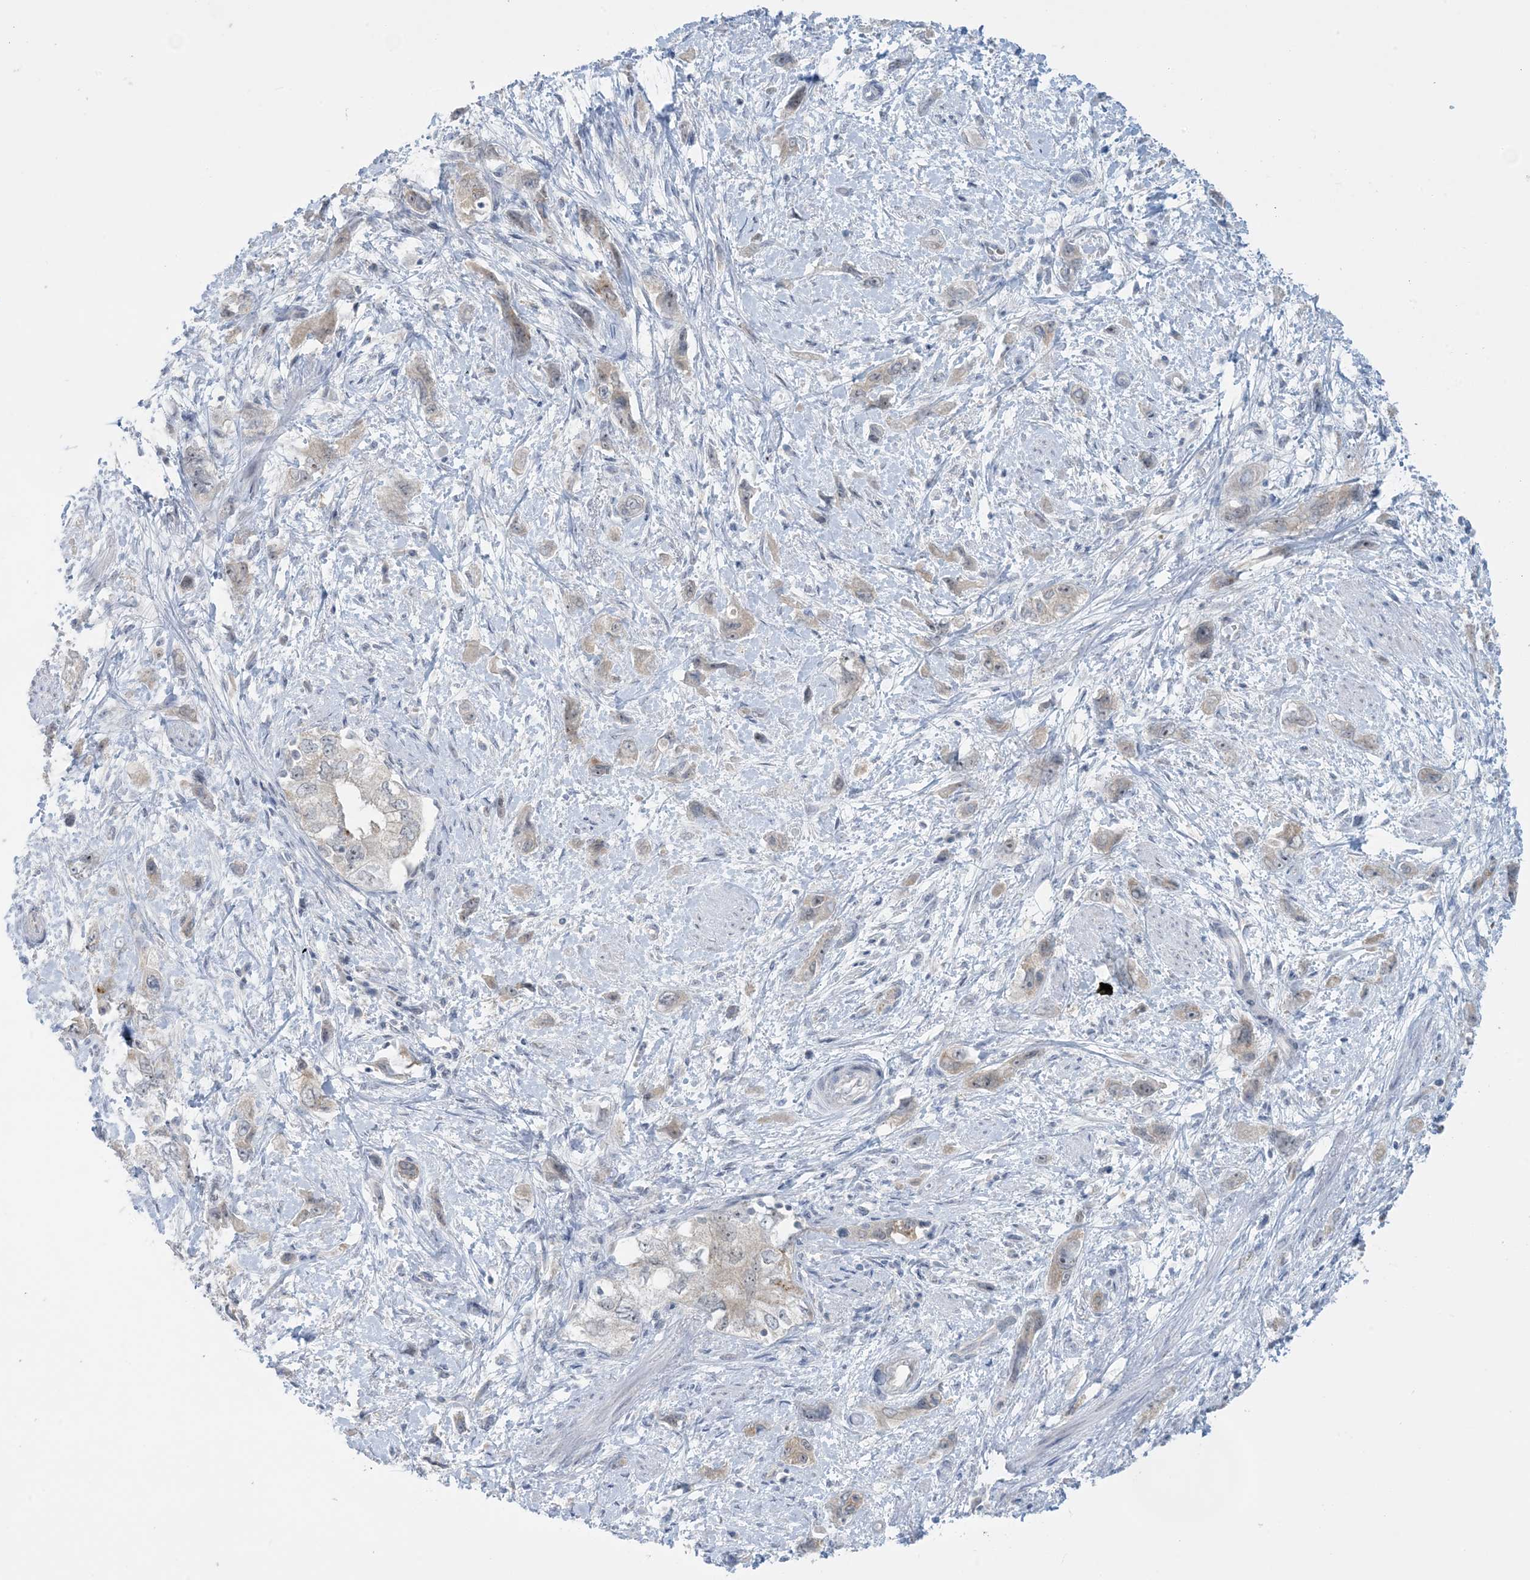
{"staining": {"intensity": "weak", "quantity": "<25%", "location": "cytoplasmic/membranous"}, "tissue": "pancreatic cancer", "cell_type": "Tumor cells", "image_type": "cancer", "snomed": [{"axis": "morphology", "description": "Adenocarcinoma, NOS"}, {"axis": "topography", "description": "Pancreas"}], "caption": "Adenocarcinoma (pancreatic) was stained to show a protein in brown. There is no significant expression in tumor cells. (Stains: DAB (3,3'-diaminobenzidine) IHC with hematoxylin counter stain, Microscopy: brightfield microscopy at high magnification).", "gene": "MRPS18A", "patient": {"sex": "female", "age": 73}}